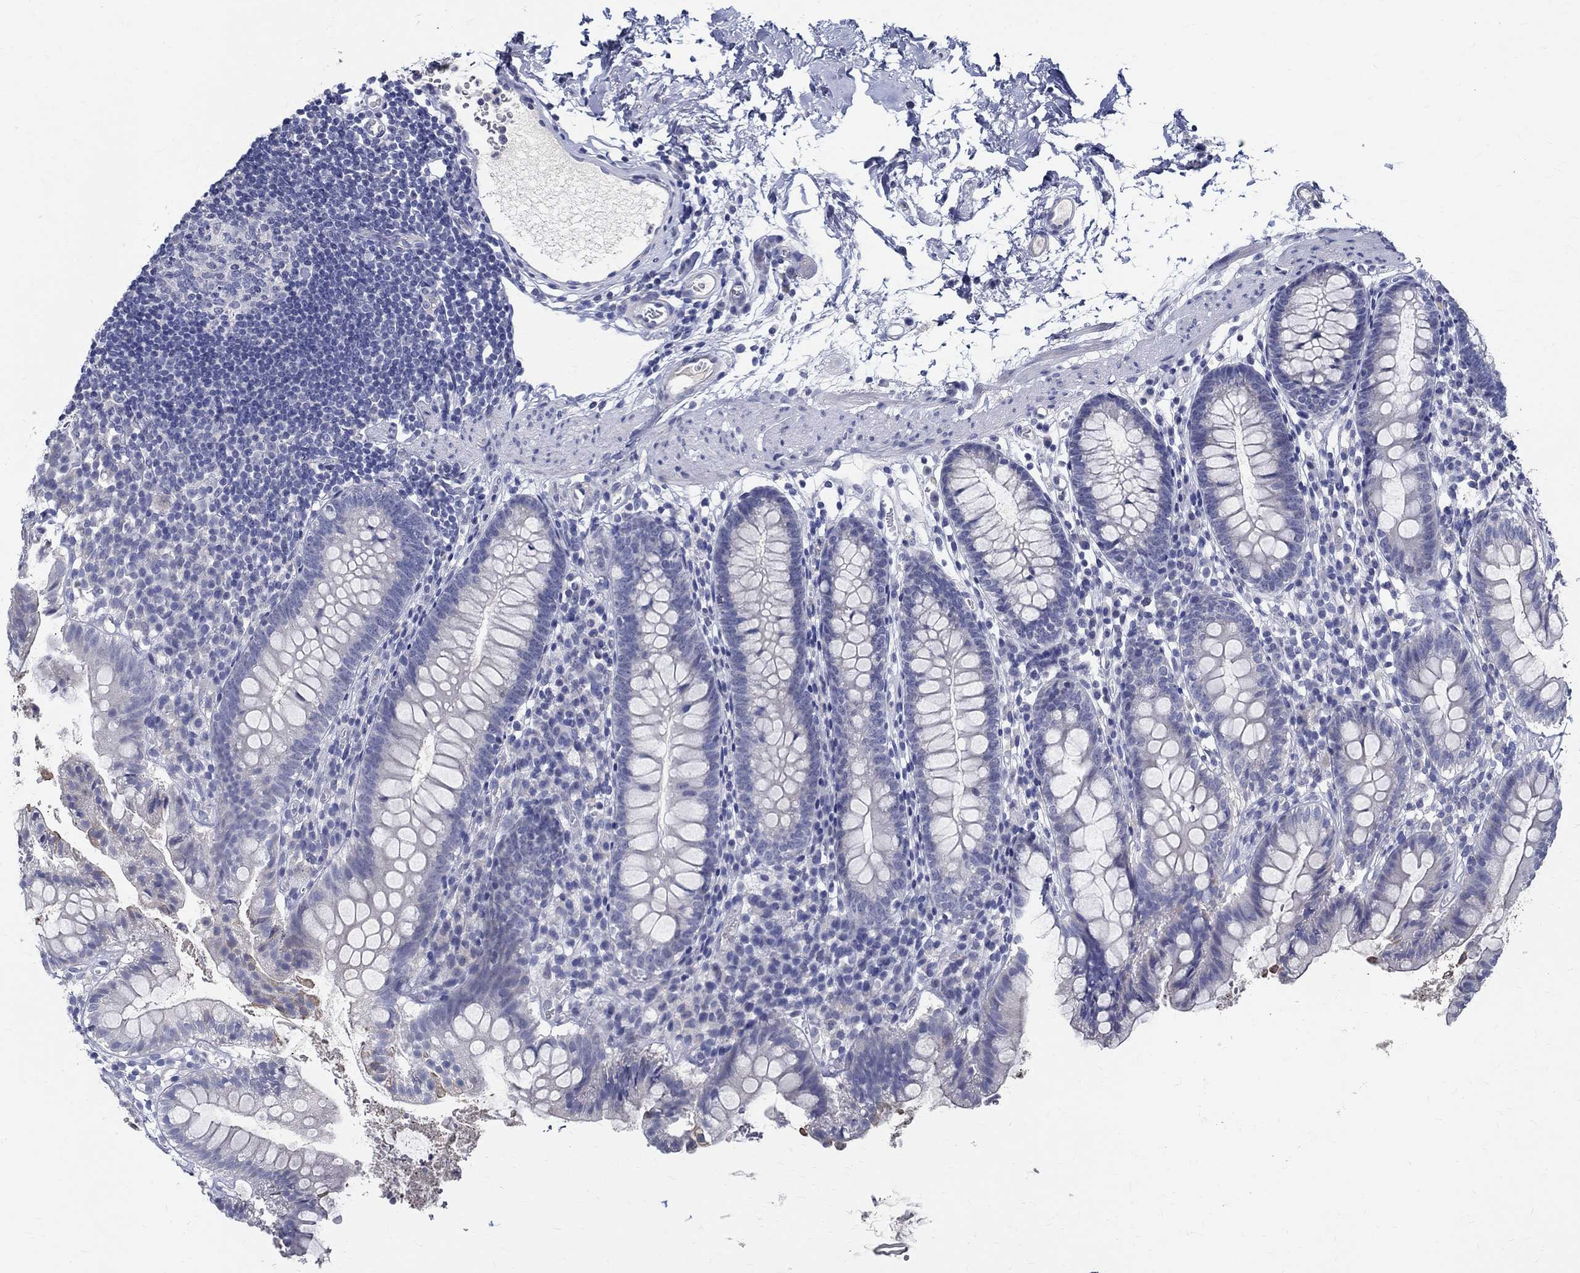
{"staining": {"intensity": "negative", "quantity": "none", "location": "none"}, "tissue": "small intestine", "cell_type": "Glandular cells", "image_type": "normal", "snomed": [{"axis": "morphology", "description": "Normal tissue, NOS"}, {"axis": "topography", "description": "Small intestine"}], "caption": "This is an immunohistochemistry (IHC) image of normal human small intestine. There is no positivity in glandular cells.", "gene": "CETN1", "patient": {"sex": "female", "age": 90}}